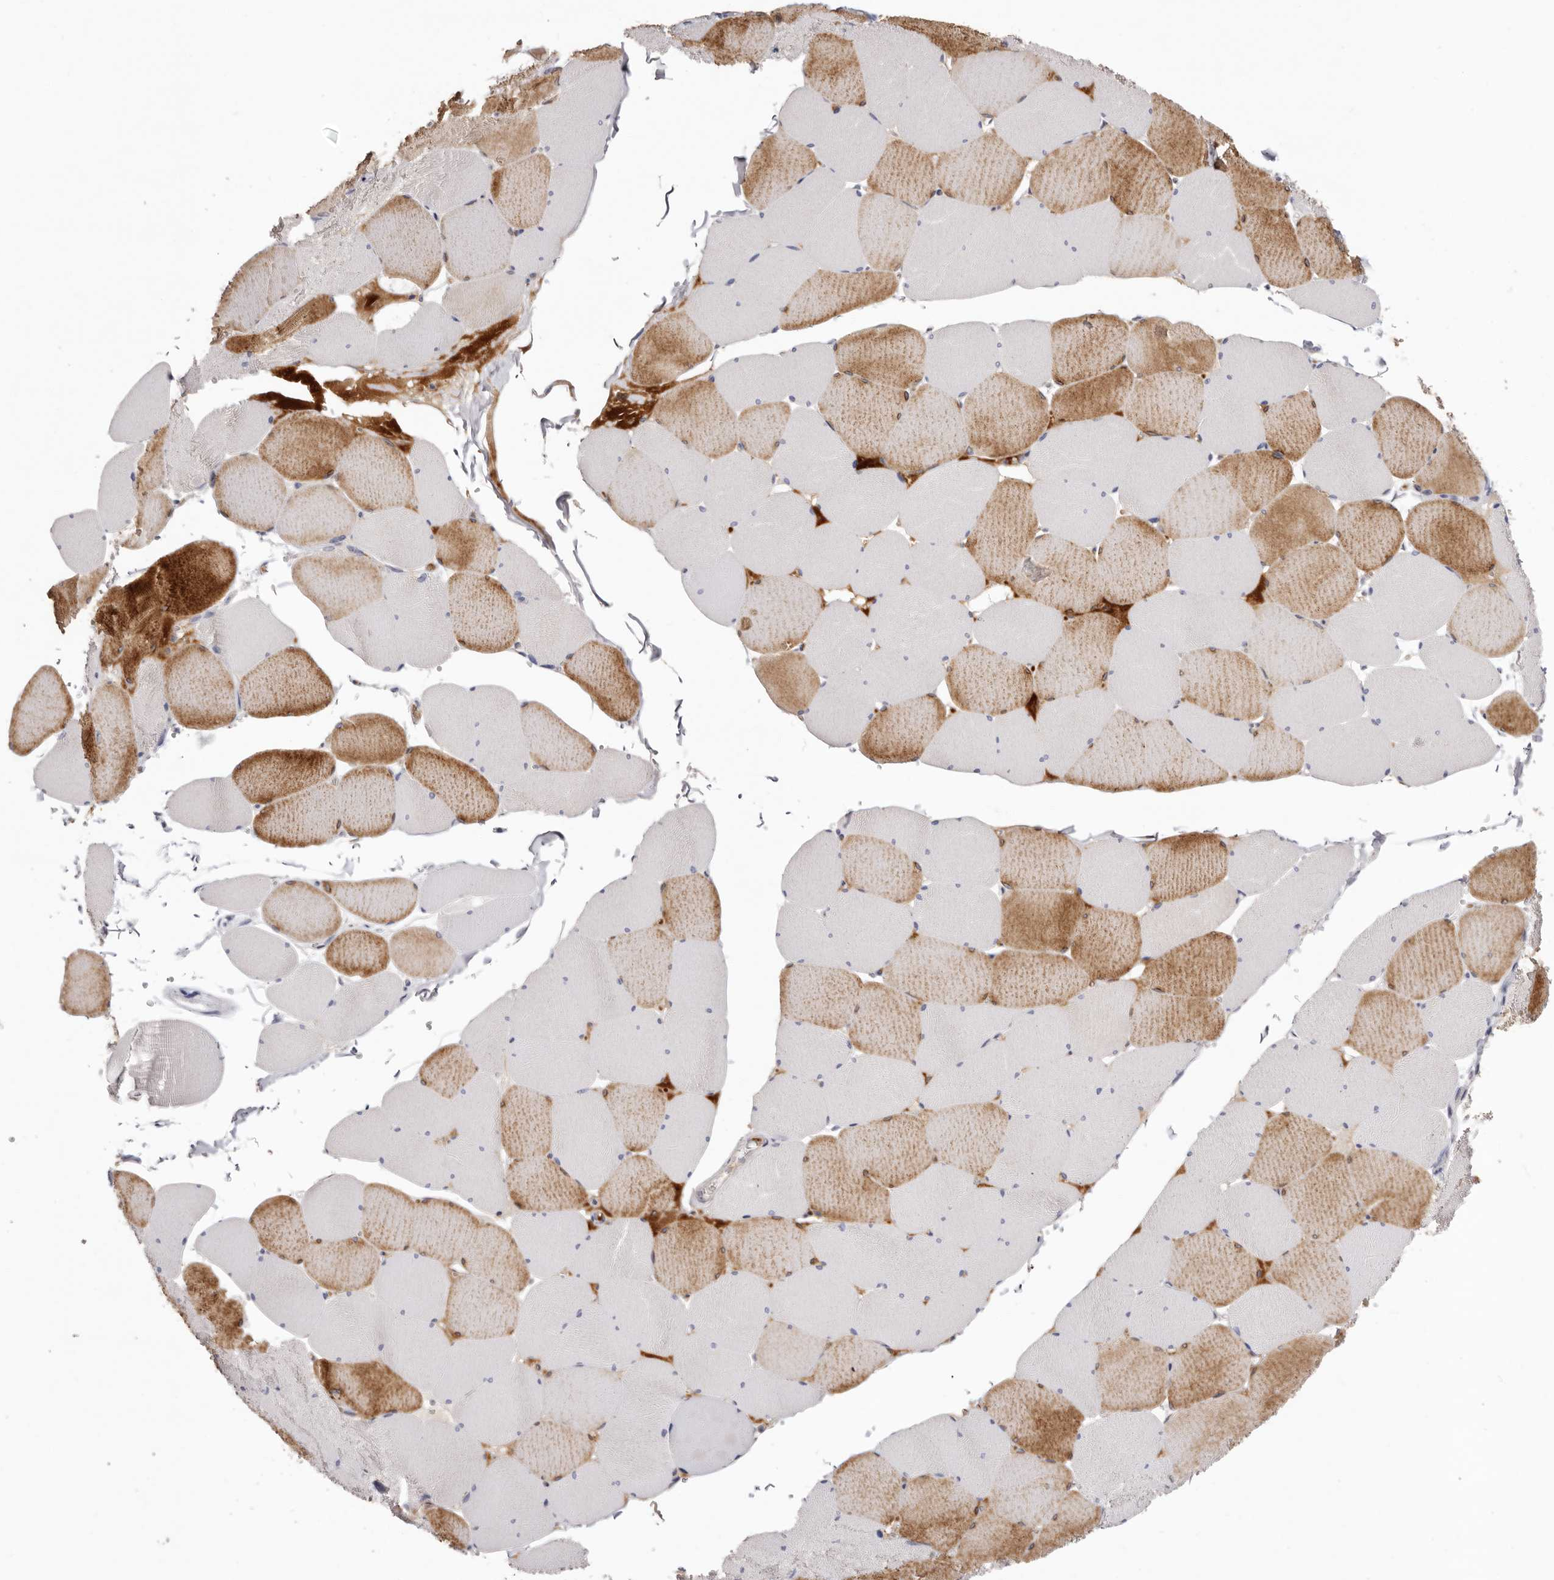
{"staining": {"intensity": "strong", "quantity": "25%-75%", "location": "cytoplasmic/membranous"}, "tissue": "skeletal muscle", "cell_type": "Myocytes", "image_type": "normal", "snomed": [{"axis": "morphology", "description": "Normal tissue, NOS"}, {"axis": "topography", "description": "Skeletal muscle"}, {"axis": "topography", "description": "Head-Neck"}], "caption": "About 25%-75% of myocytes in unremarkable skeletal muscle exhibit strong cytoplasmic/membranous protein positivity as visualized by brown immunohistochemical staining.", "gene": "LMLN", "patient": {"sex": "male", "age": 66}}